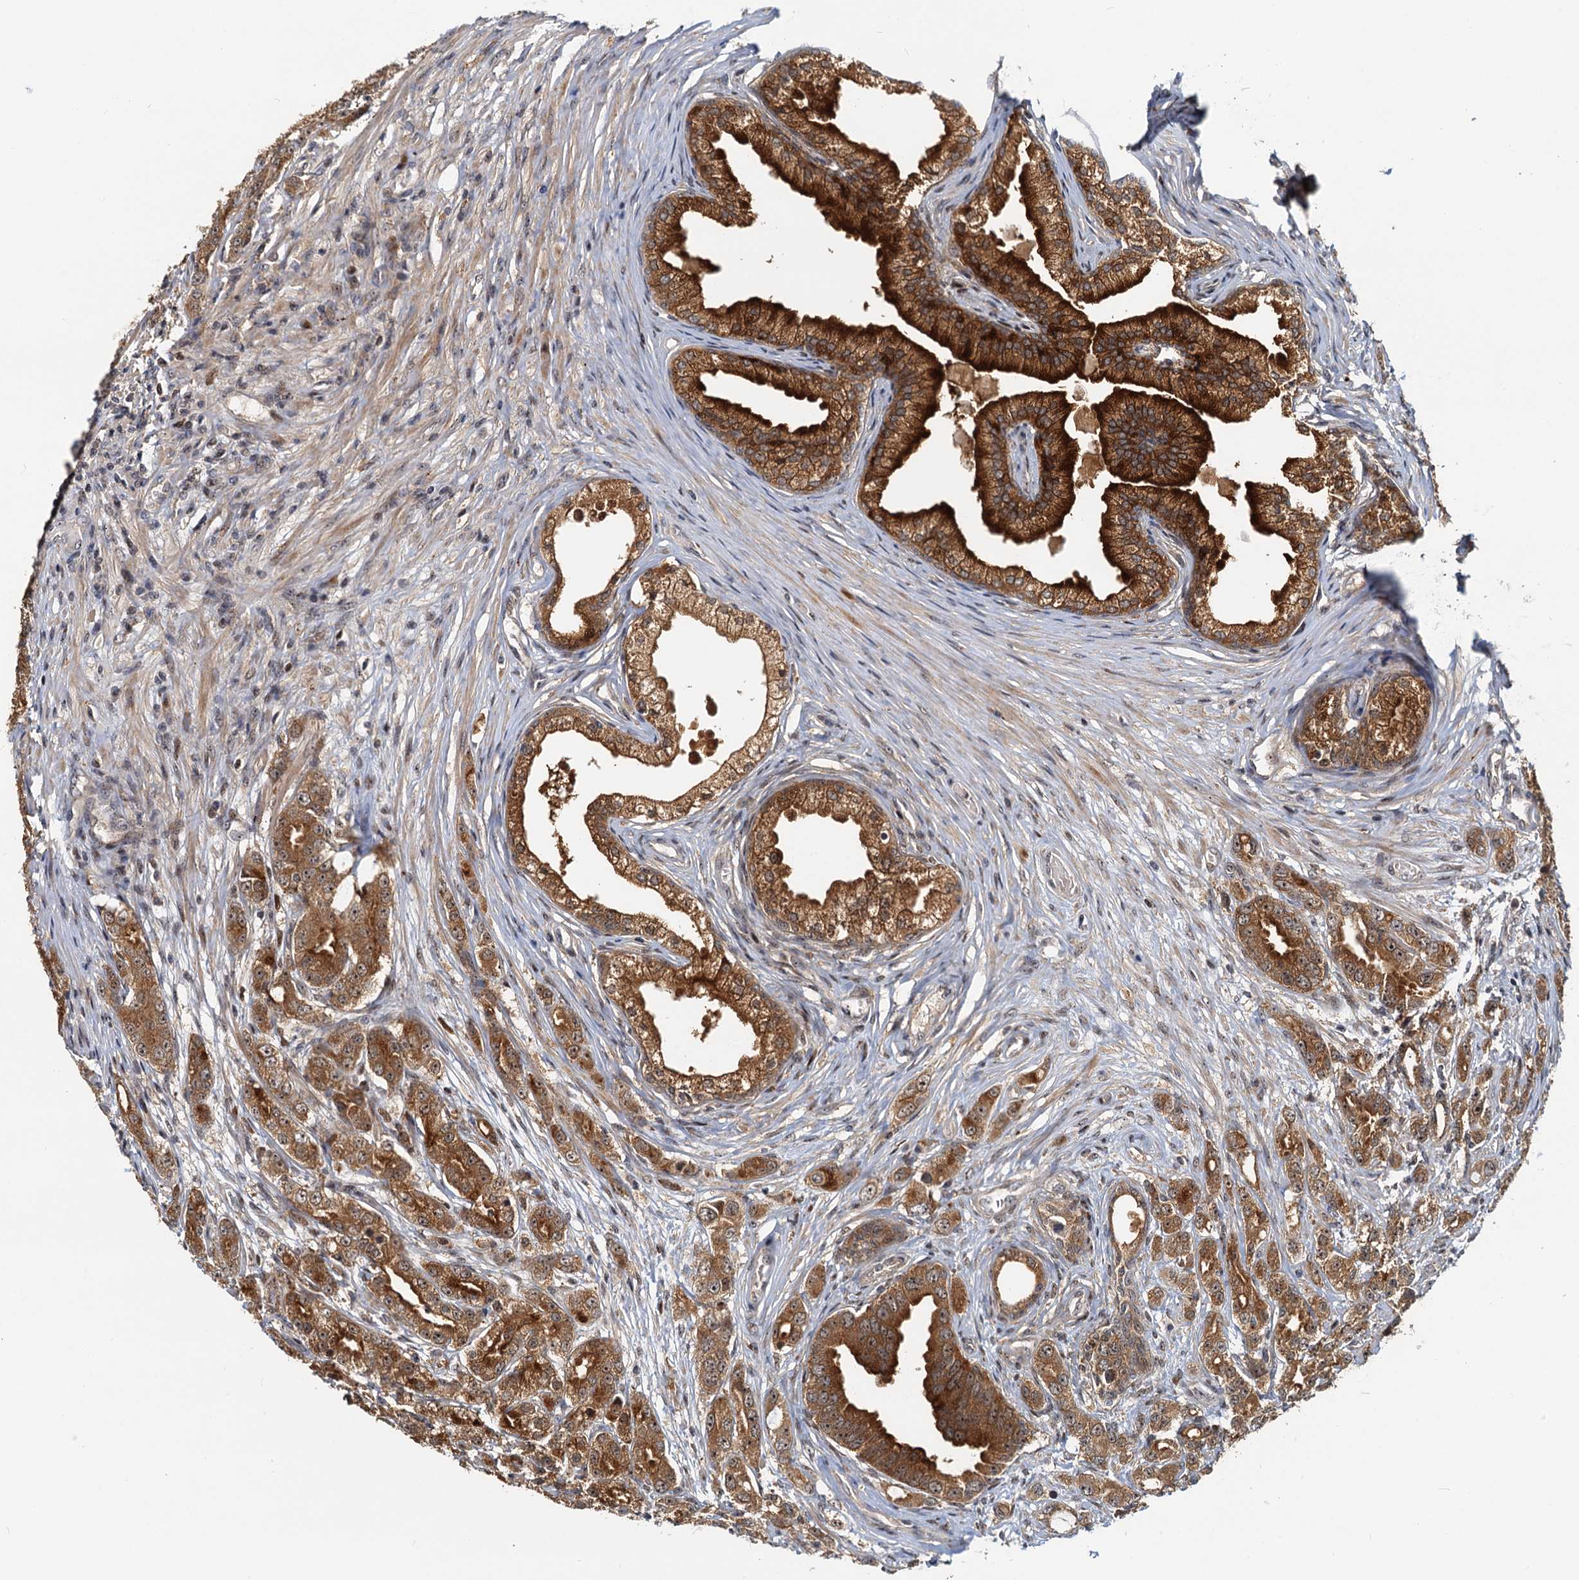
{"staining": {"intensity": "strong", "quantity": ">75%", "location": "cytoplasmic/membranous,nuclear"}, "tissue": "prostate cancer", "cell_type": "Tumor cells", "image_type": "cancer", "snomed": [{"axis": "morphology", "description": "Adenocarcinoma, High grade"}, {"axis": "topography", "description": "Prostate"}], "caption": "Protein expression analysis of human high-grade adenocarcinoma (prostate) reveals strong cytoplasmic/membranous and nuclear positivity in approximately >75% of tumor cells.", "gene": "TOLLIP", "patient": {"sex": "male", "age": 69}}